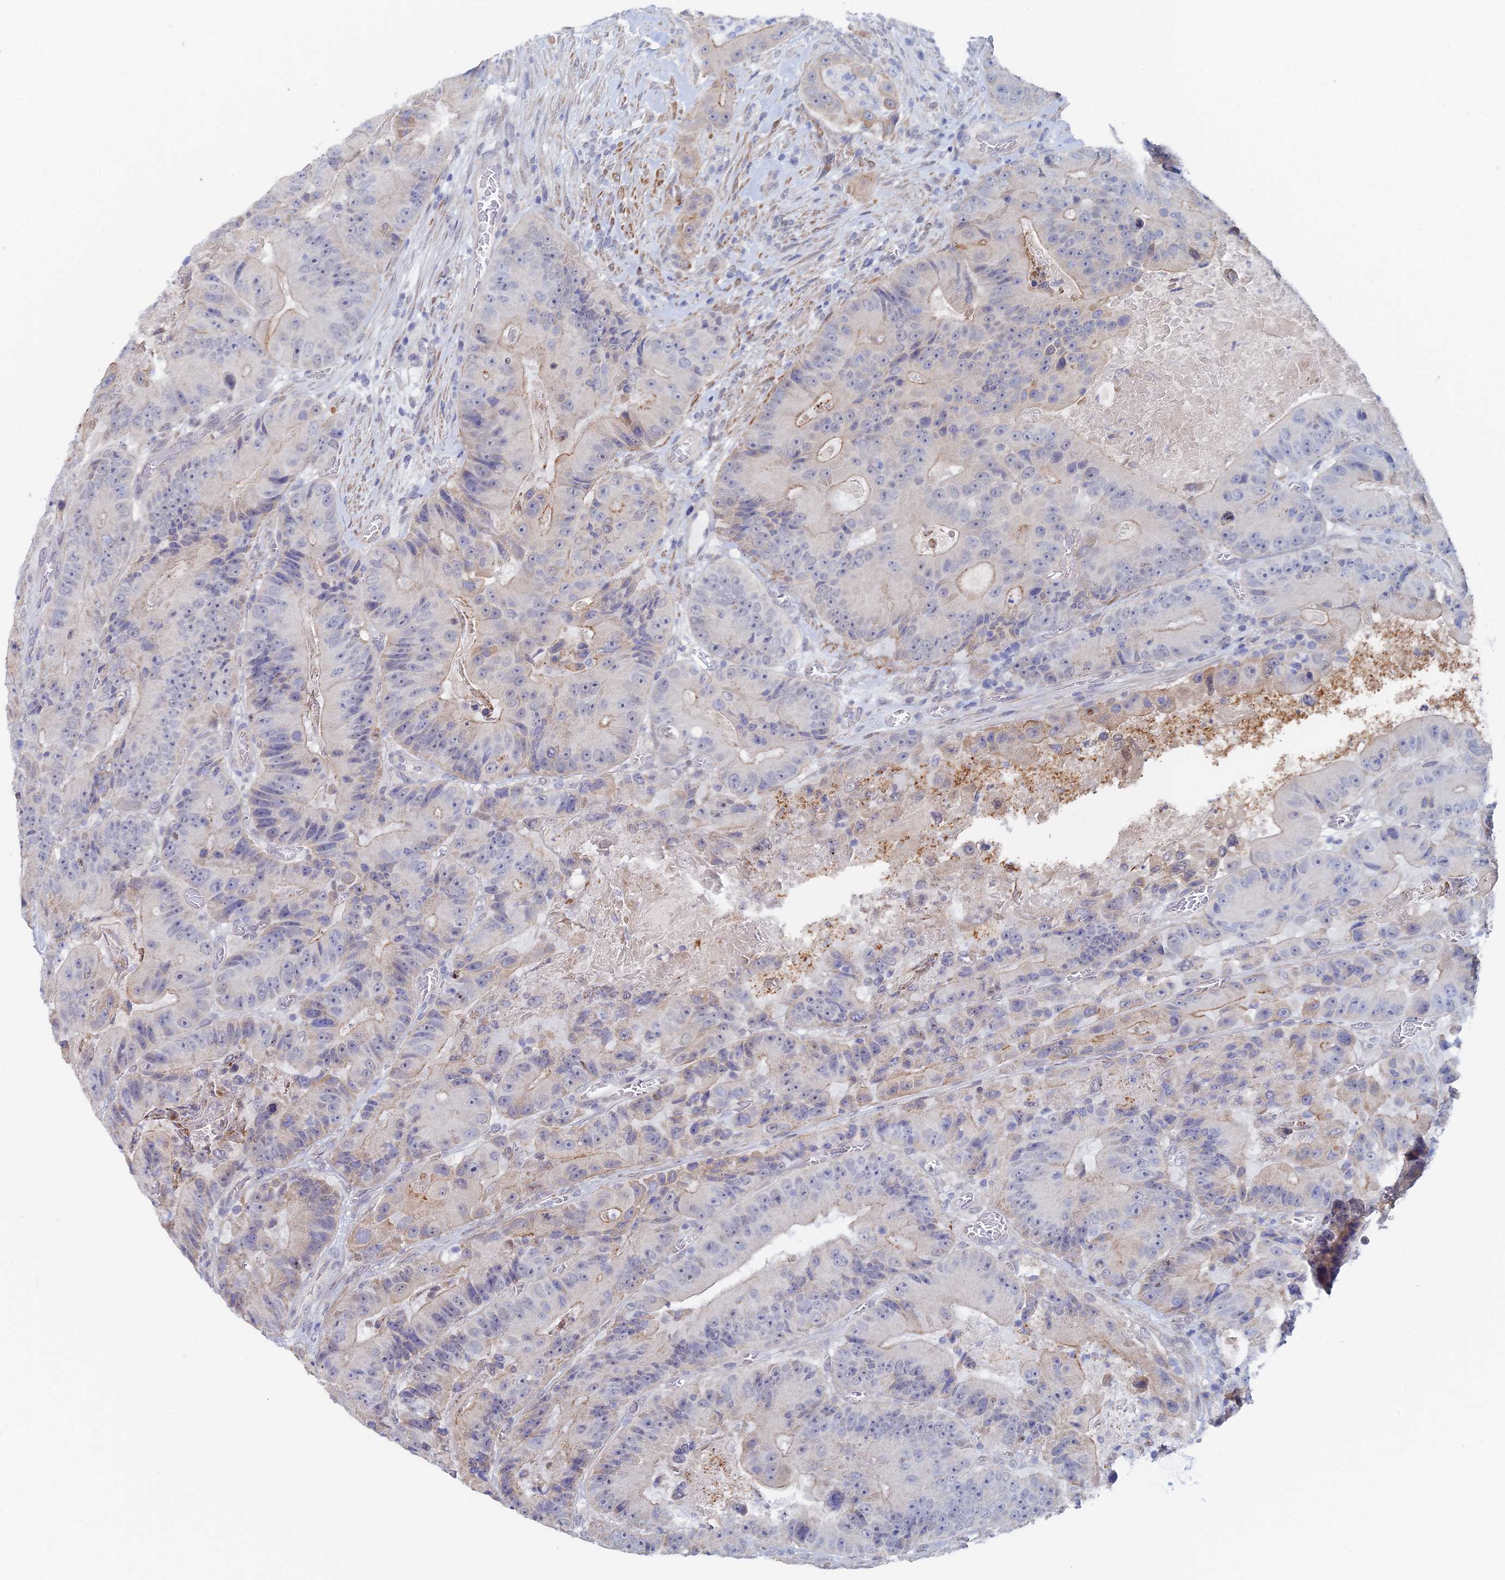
{"staining": {"intensity": "weak", "quantity": "<25%", "location": "cytoplasmic/membranous"}, "tissue": "colorectal cancer", "cell_type": "Tumor cells", "image_type": "cancer", "snomed": [{"axis": "morphology", "description": "Adenocarcinoma, NOS"}, {"axis": "topography", "description": "Colon"}], "caption": "A photomicrograph of colorectal adenocarcinoma stained for a protein exhibits no brown staining in tumor cells.", "gene": "GMNC", "patient": {"sex": "female", "age": 86}}